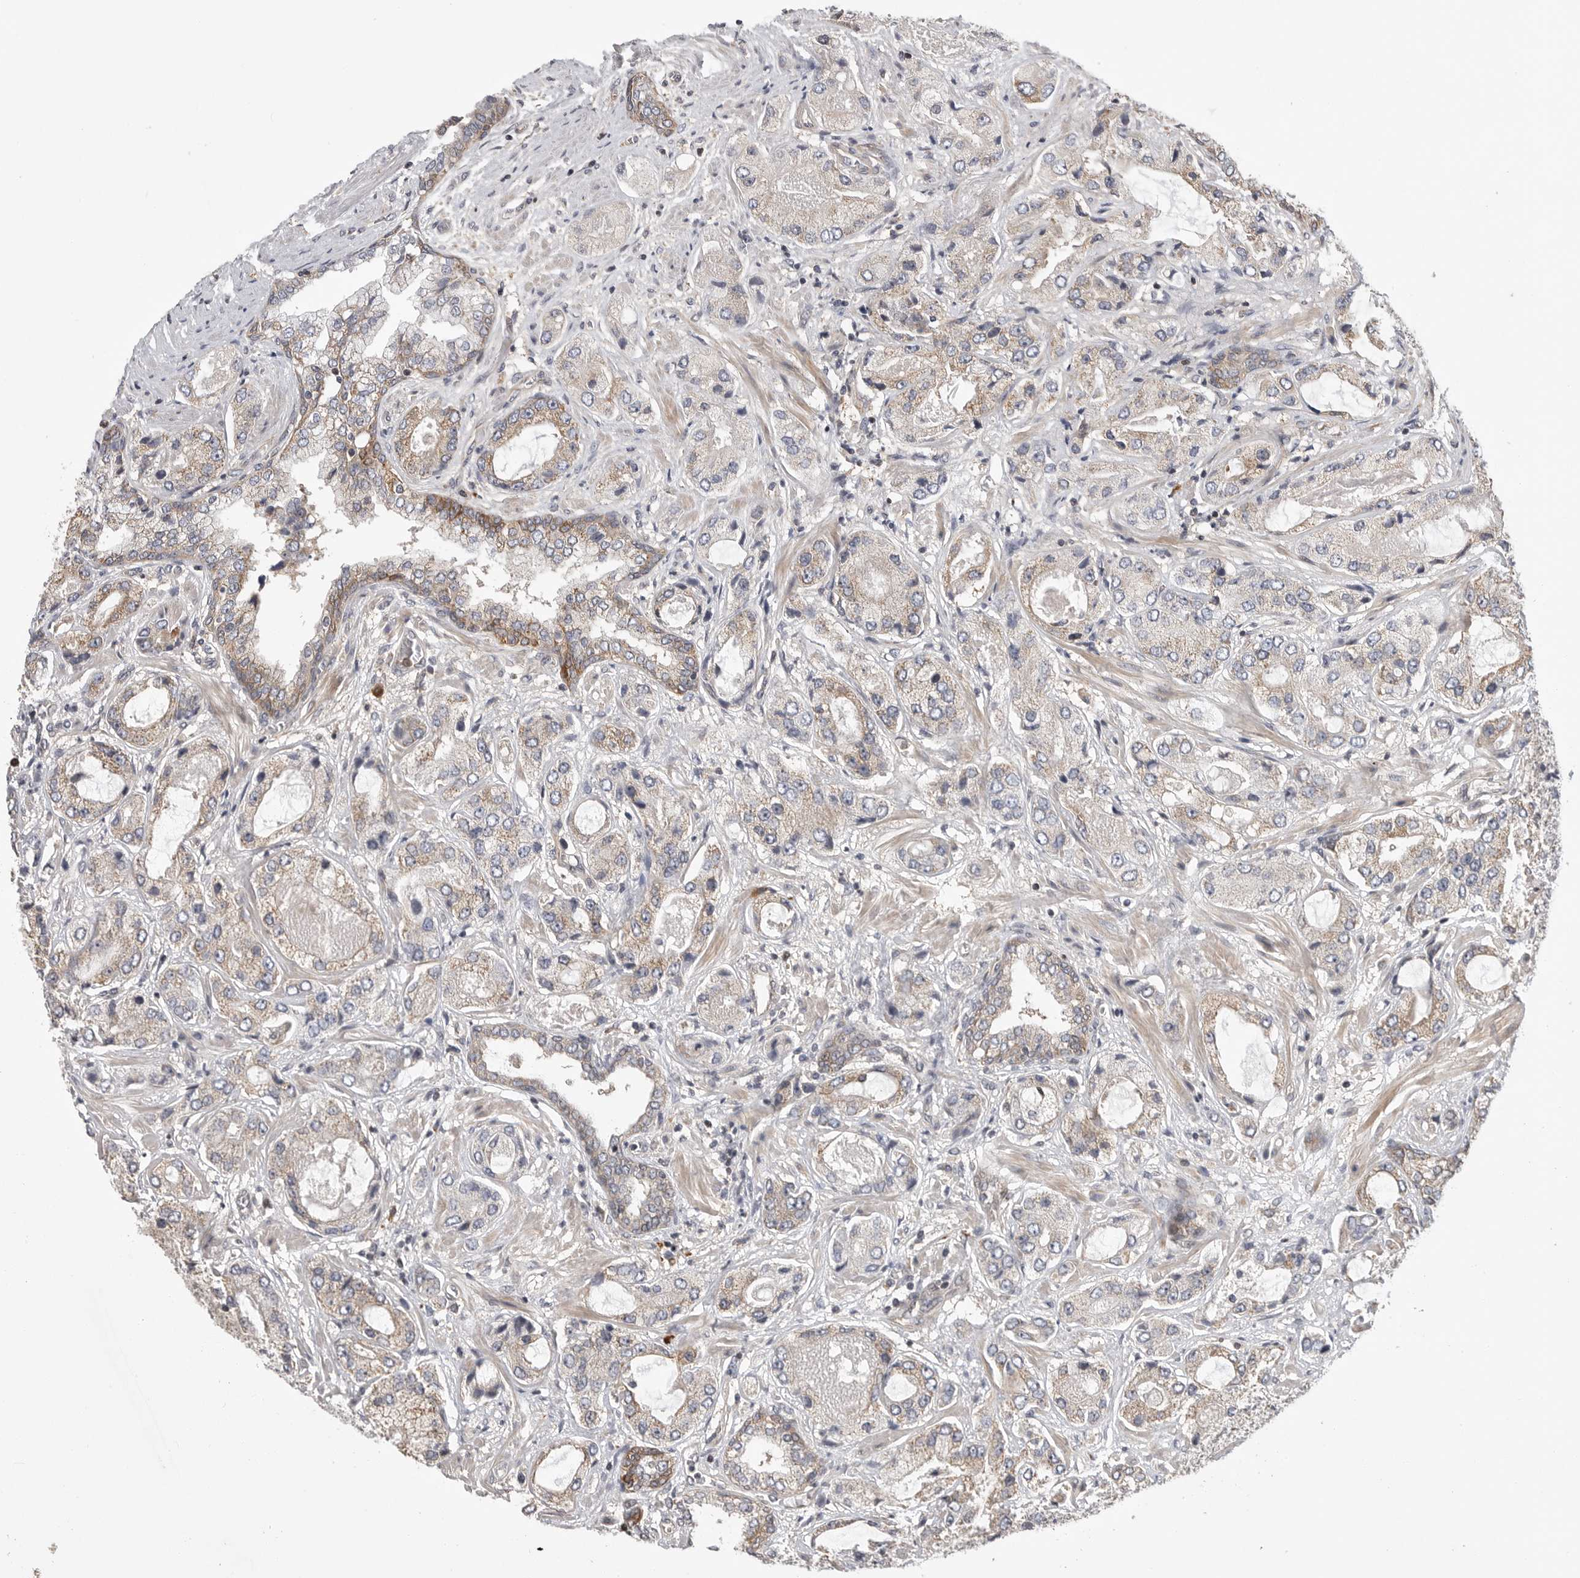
{"staining": {"intensity": "negative", "quantity": "none", "location": "none"}, "tissue": "prostate cancer", "cell_type": "Tumor cells", "image_type": "cancer", "snomed": [{"axis": "morphology", "description": "Normal tissue, NOS"}, {"axis": "morphology", "description": "Adenocarcinoma, High grade"}, {"axis": "topography", "description": "Prostate"}, {"axis": "topography", "description": "Peripheral nerve tissue"}], "caption": "High-grade adenocarcinoma (prostate) was stained to show a protein in brown. There is no significant staining in tumor cells.", "gene": "OXR1", "patient": {"sex": "male", "age": 59}}